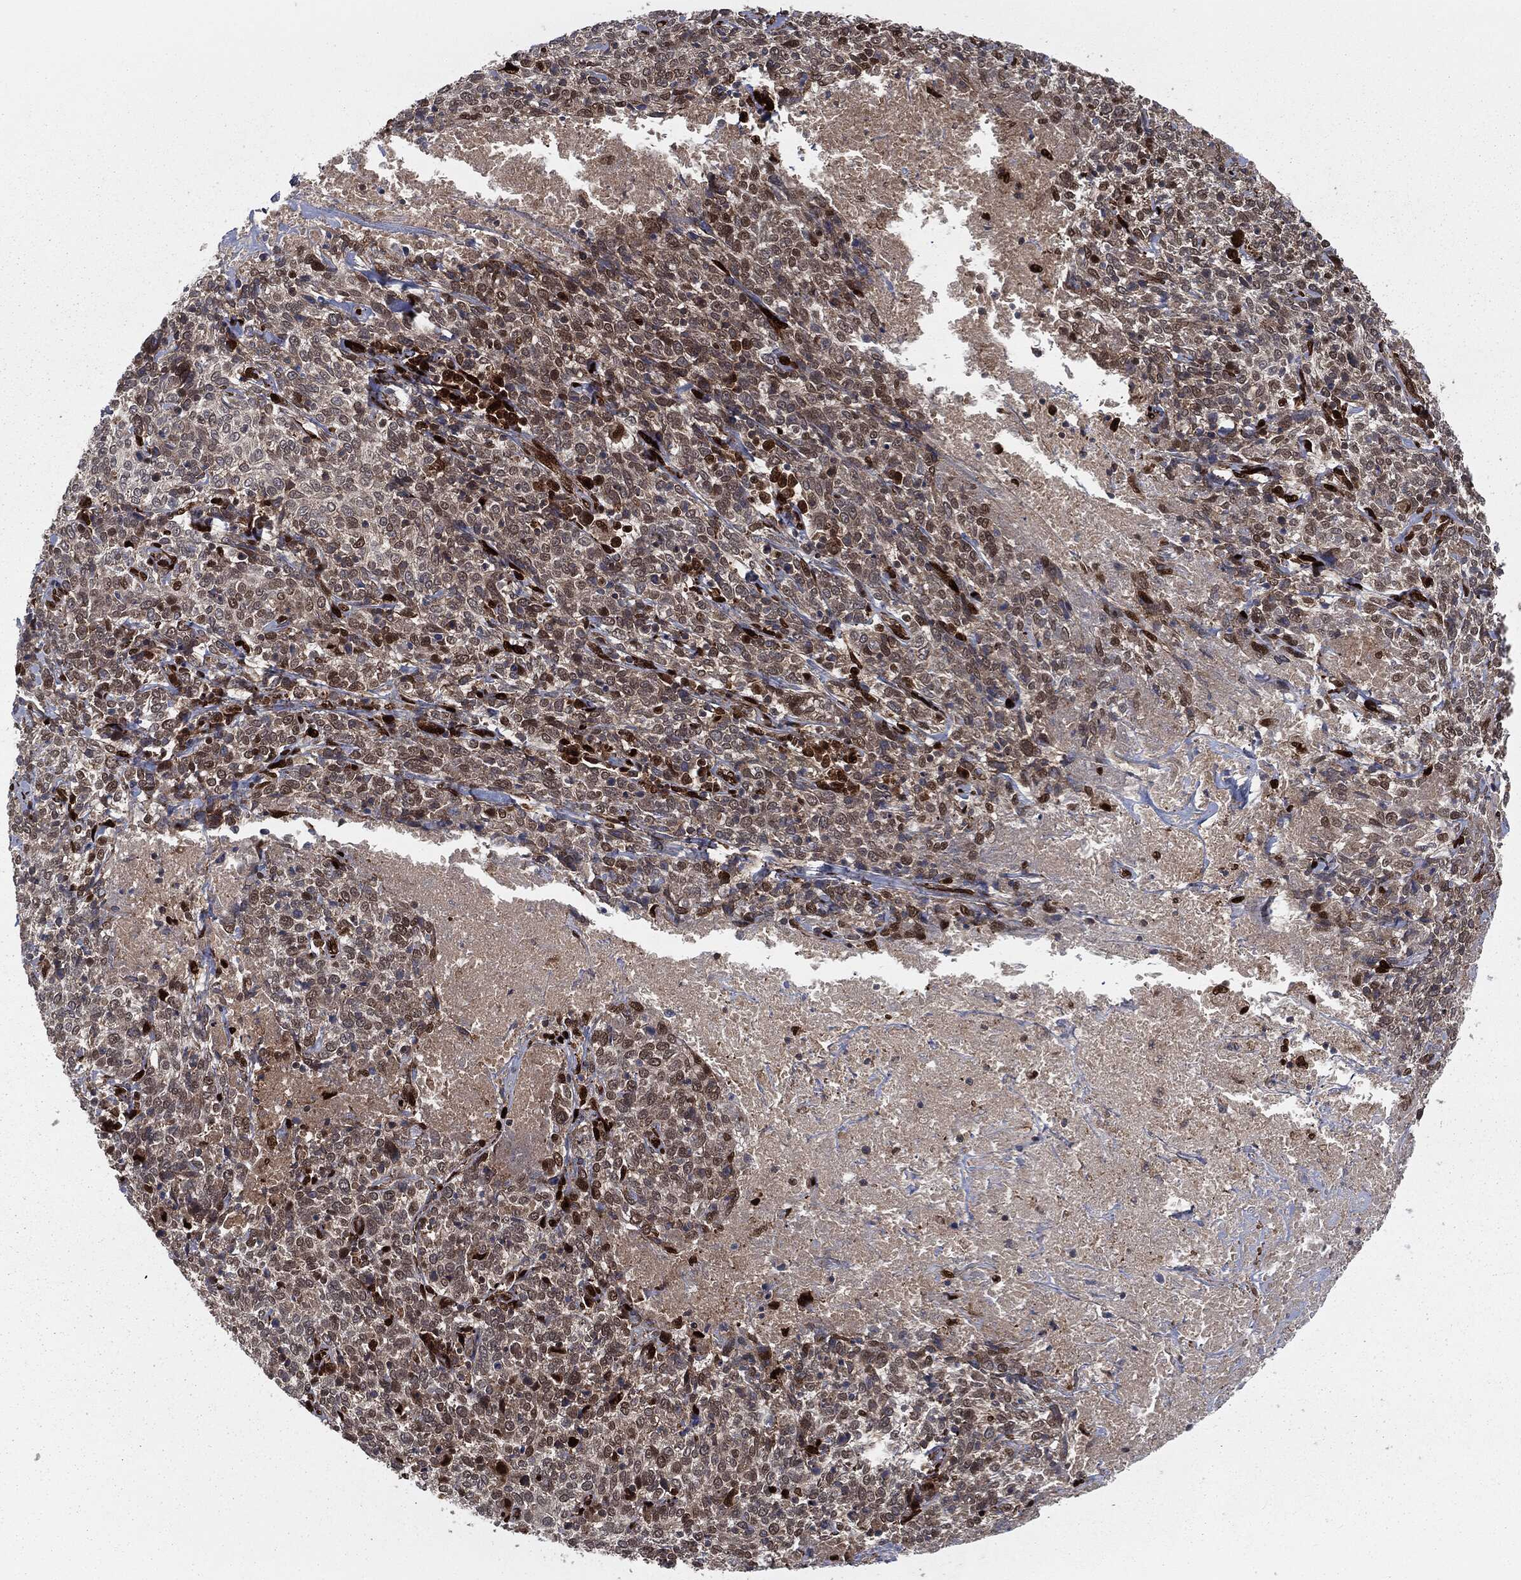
{"staining": {"intensity": "strong", "quantity": "<25%", "location": "cytoplasmic/membranous,nuclear"}, "tissue": "cervical cancer", "cell_type": "Tumor cells", "image_type": "cancer", "snomed": [{"axis": "morphology", "description": "Squamous cell carcinoma, NOS"}, {"axis": "topography", "description": "Cervix"}], "caption": "The immunohistochemical stain labels strong cytoplasmic/membranous and nuclear staining in tumor cells of cervical squamous cell carcinoma tissue.", "gene": "RANBP9", "patient": {"sex": "female", "age": 46}}